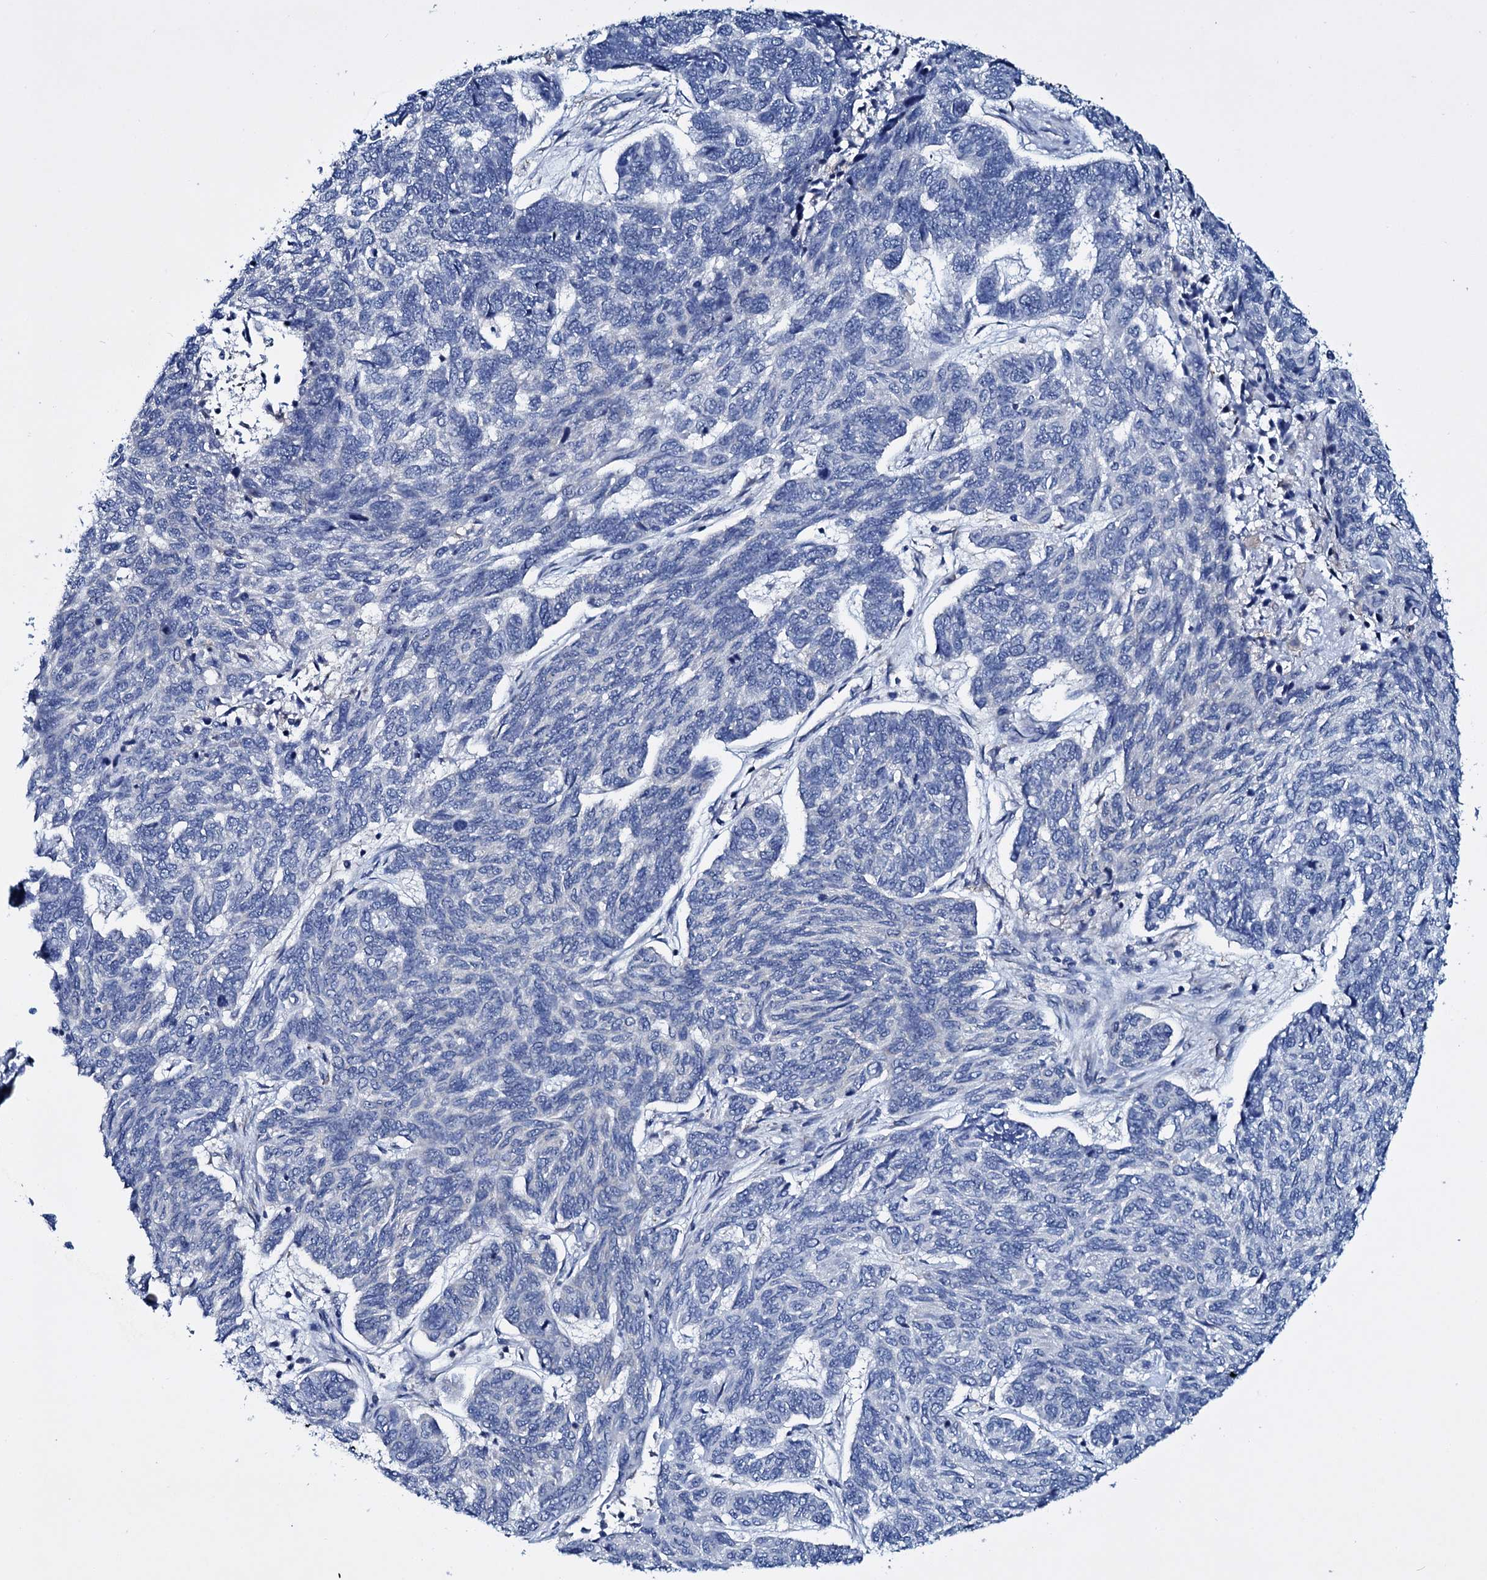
{"staining": {"intensity": "negative", "quantity": "none", "location": "none"}, "tissue": "skin cancer", "cell_type": "Tumor cells", "image_type": "cancer", "snomed": [{"axis": "morphology", "description": "Basal cell carcinoma"}, {"axis": "topography", "description": "Skin"}], "caption": "Basal cell carcinoma (skin) was stained to show a protein in brown. There is no significant positivity in tumor cells.", "gene": "TPGS2", "patient": {"sex": "female", "age": 65}}